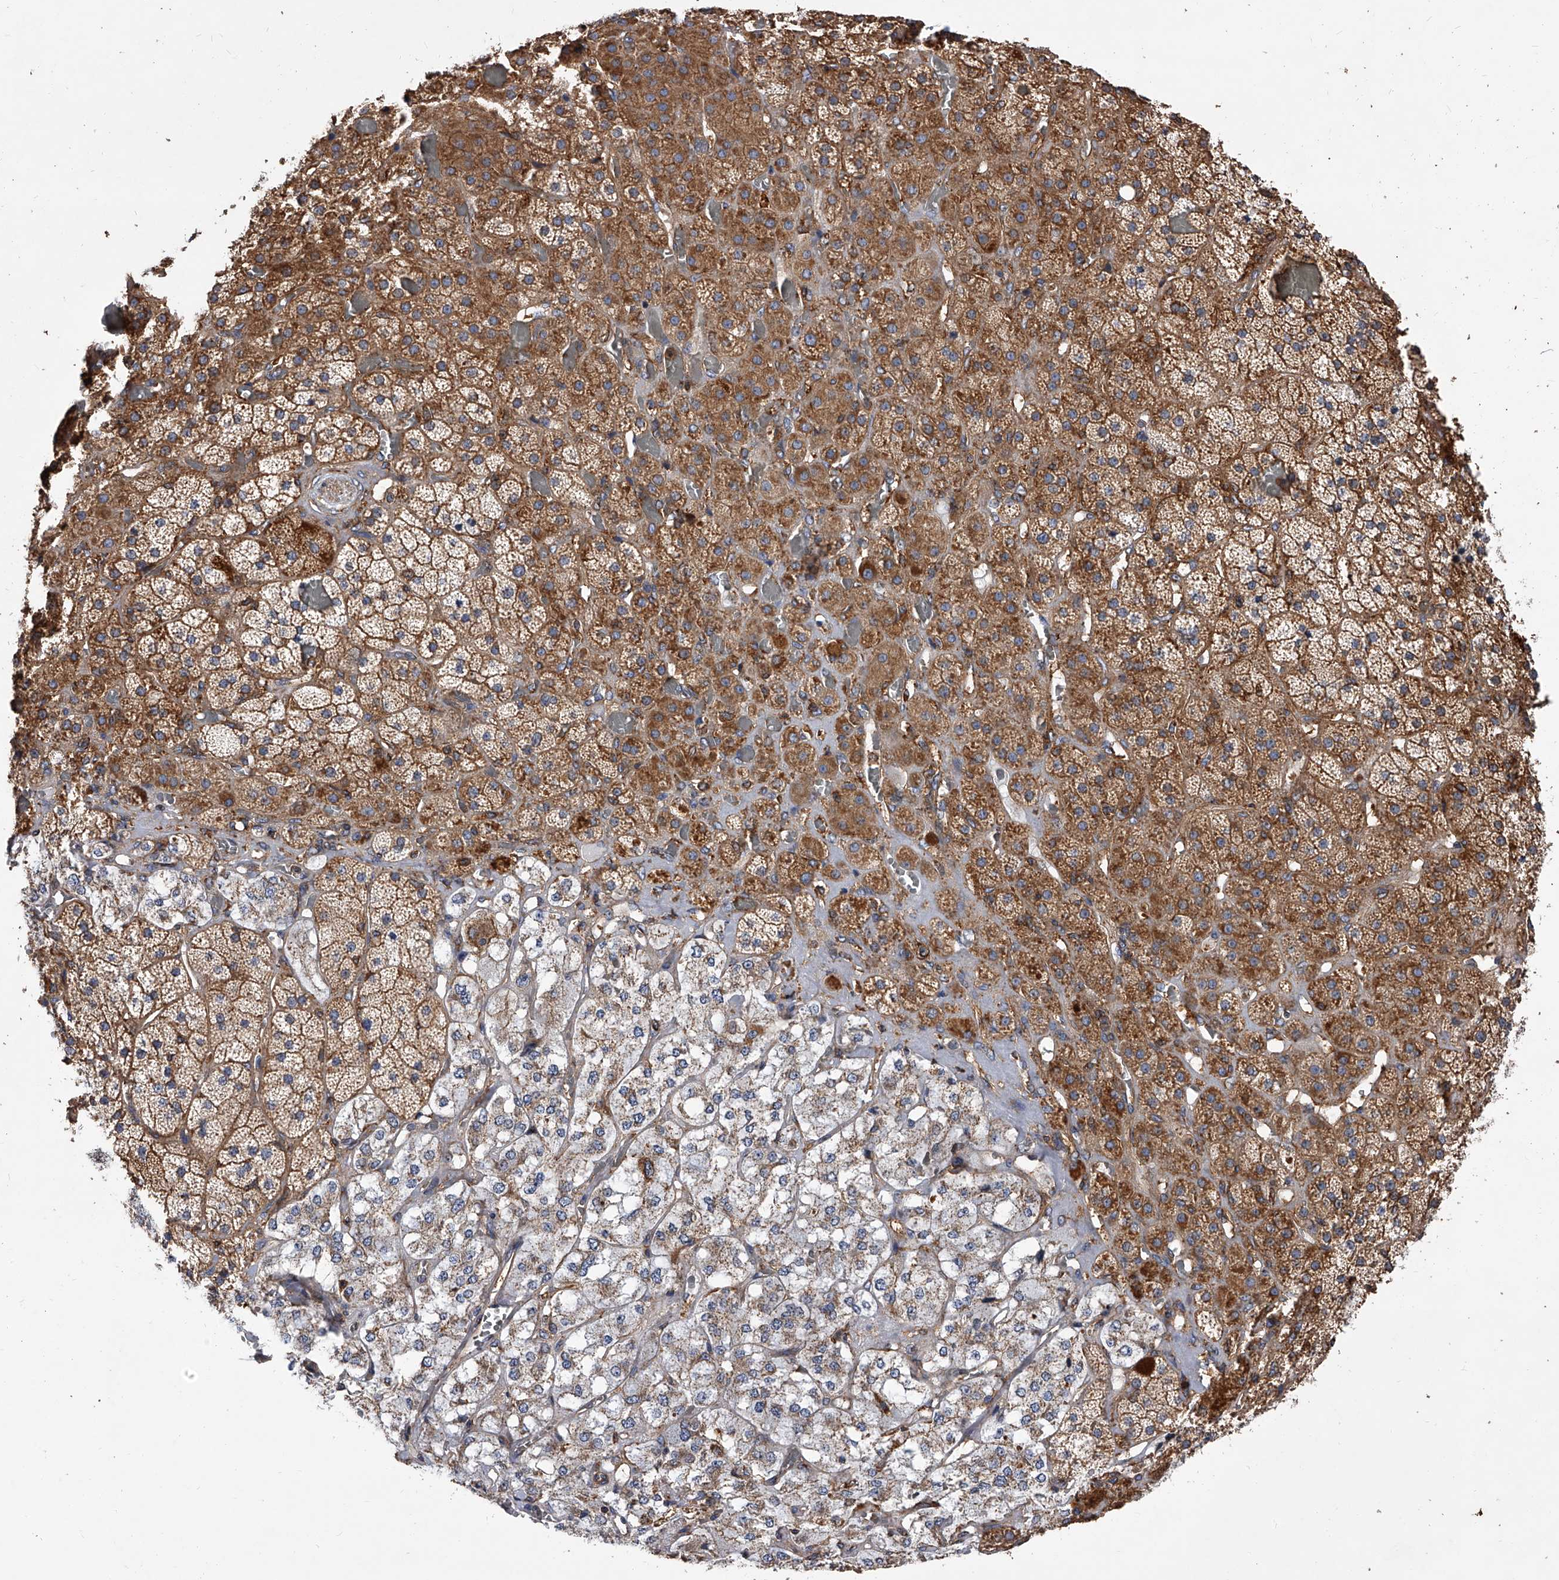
{"staining": {"intensity": "moderate", "quantity": ">75%", "location": "cytoplasmic/membranous"}, "tissue": "adrenal gland", "cell_type": "Glandular cells", "image_type": "normal", "snomed": [{"axis": "morphology", "description": "Normal tissue, NOS"}, {"axis": "topography", "description": "Adrenal gland"}], "caption": "Protein analysis of normal adrenal gland reveals moderate cytoplasmic/membranous expression in about >75% of glandular cells.", "gene": "PISD", "patient": {"sex": "male", "age": 57}}